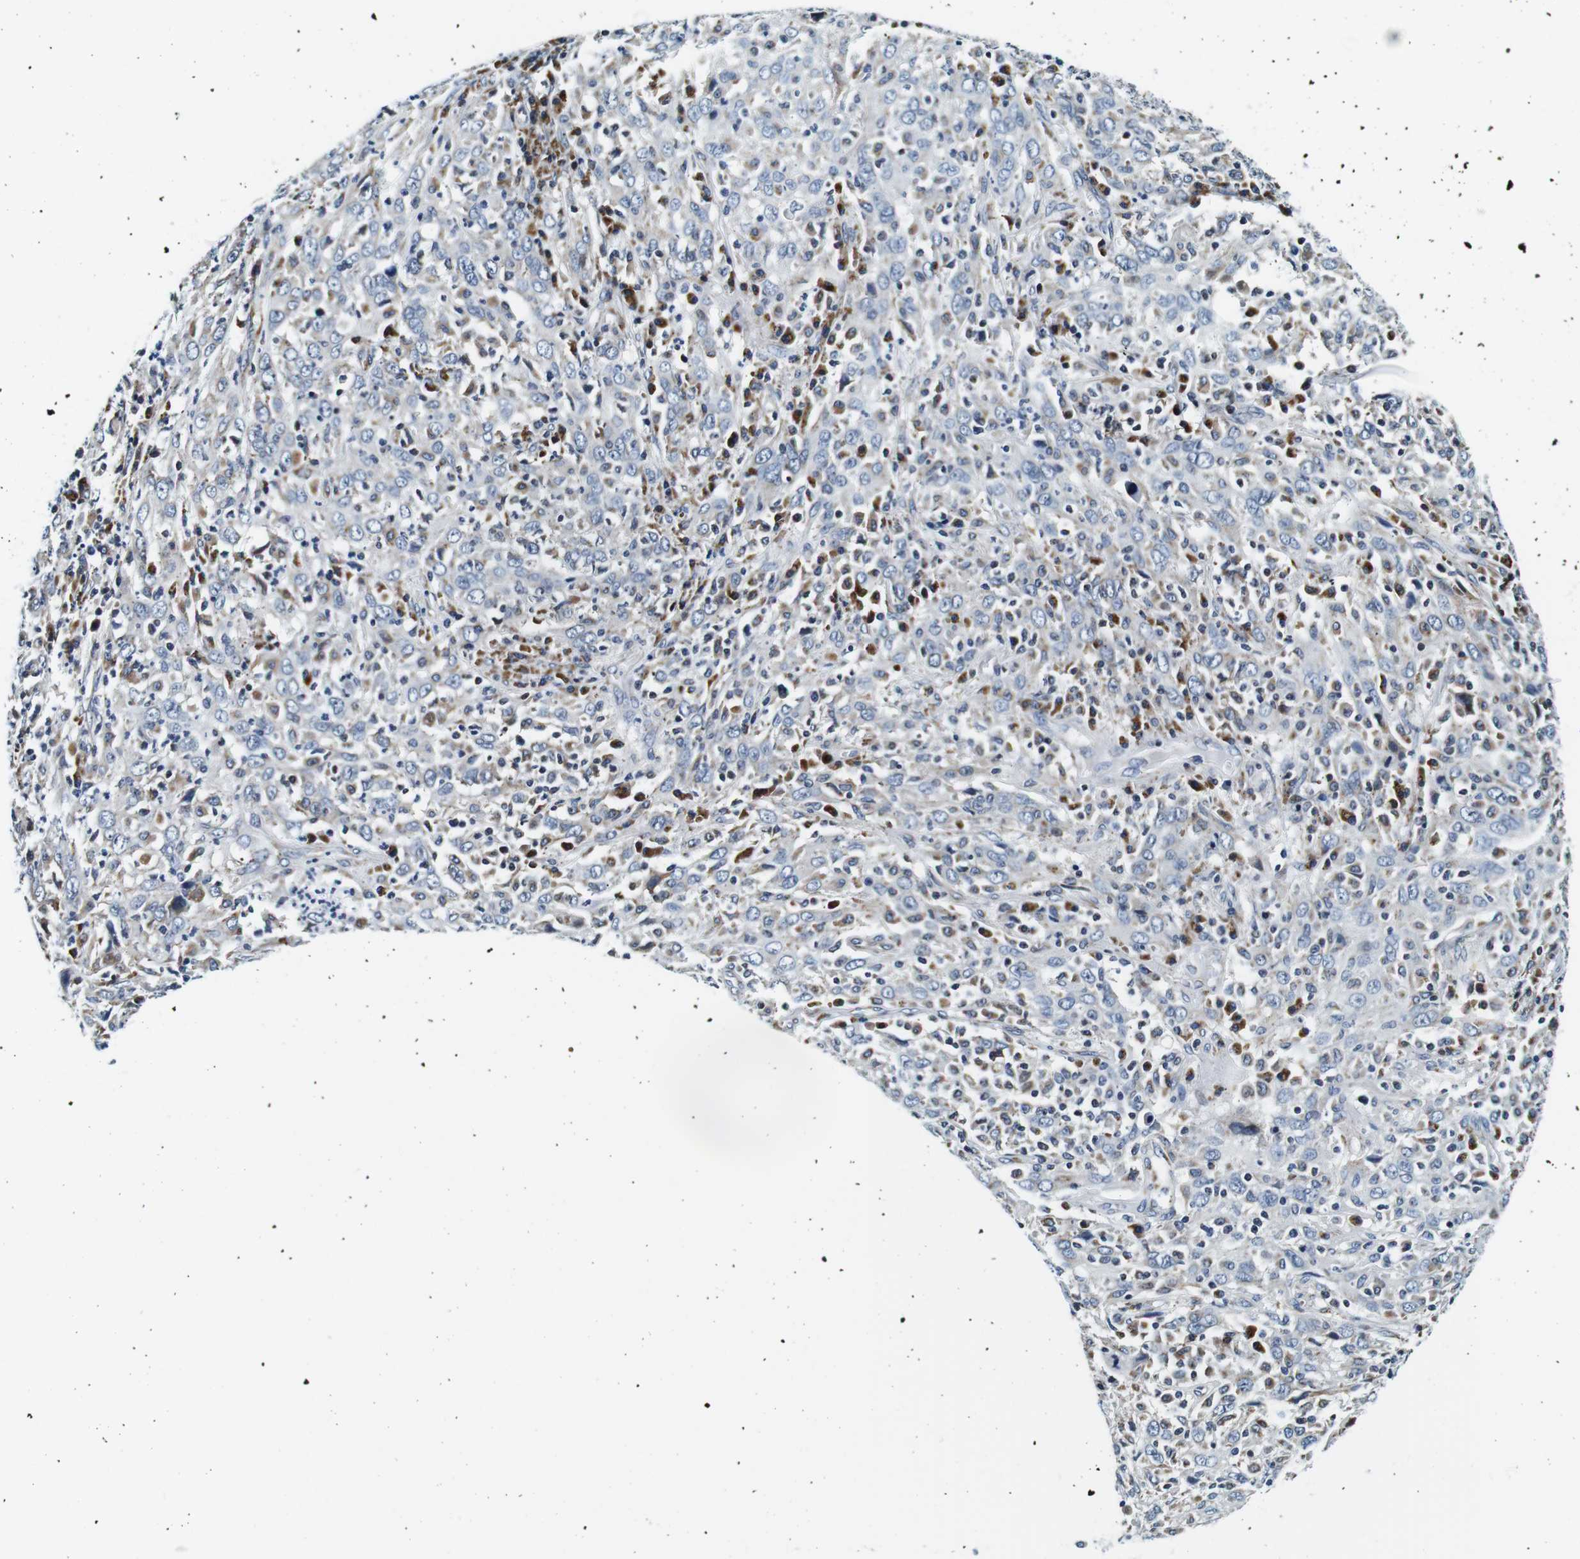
{"staining": {"intensity": "weak", "quantity": "<25%", "location": "cytoplasmic/membranous"}, "tissue": "cervical cancer", "cell_type": "Tumor cells", "image_type": "cancer", "snomed": [{"axis": "morphology", "description": "Squamous cell carcinoma, NOS"}, {"axis": "topography", "description": "Cervix"}], "caption": "Micrograph shows no significant protein positivity in tumor cells of squamous cell carcinoma (cervical).", "gene": "FAR2", "patient": {"sex": "female", "age": 46}}